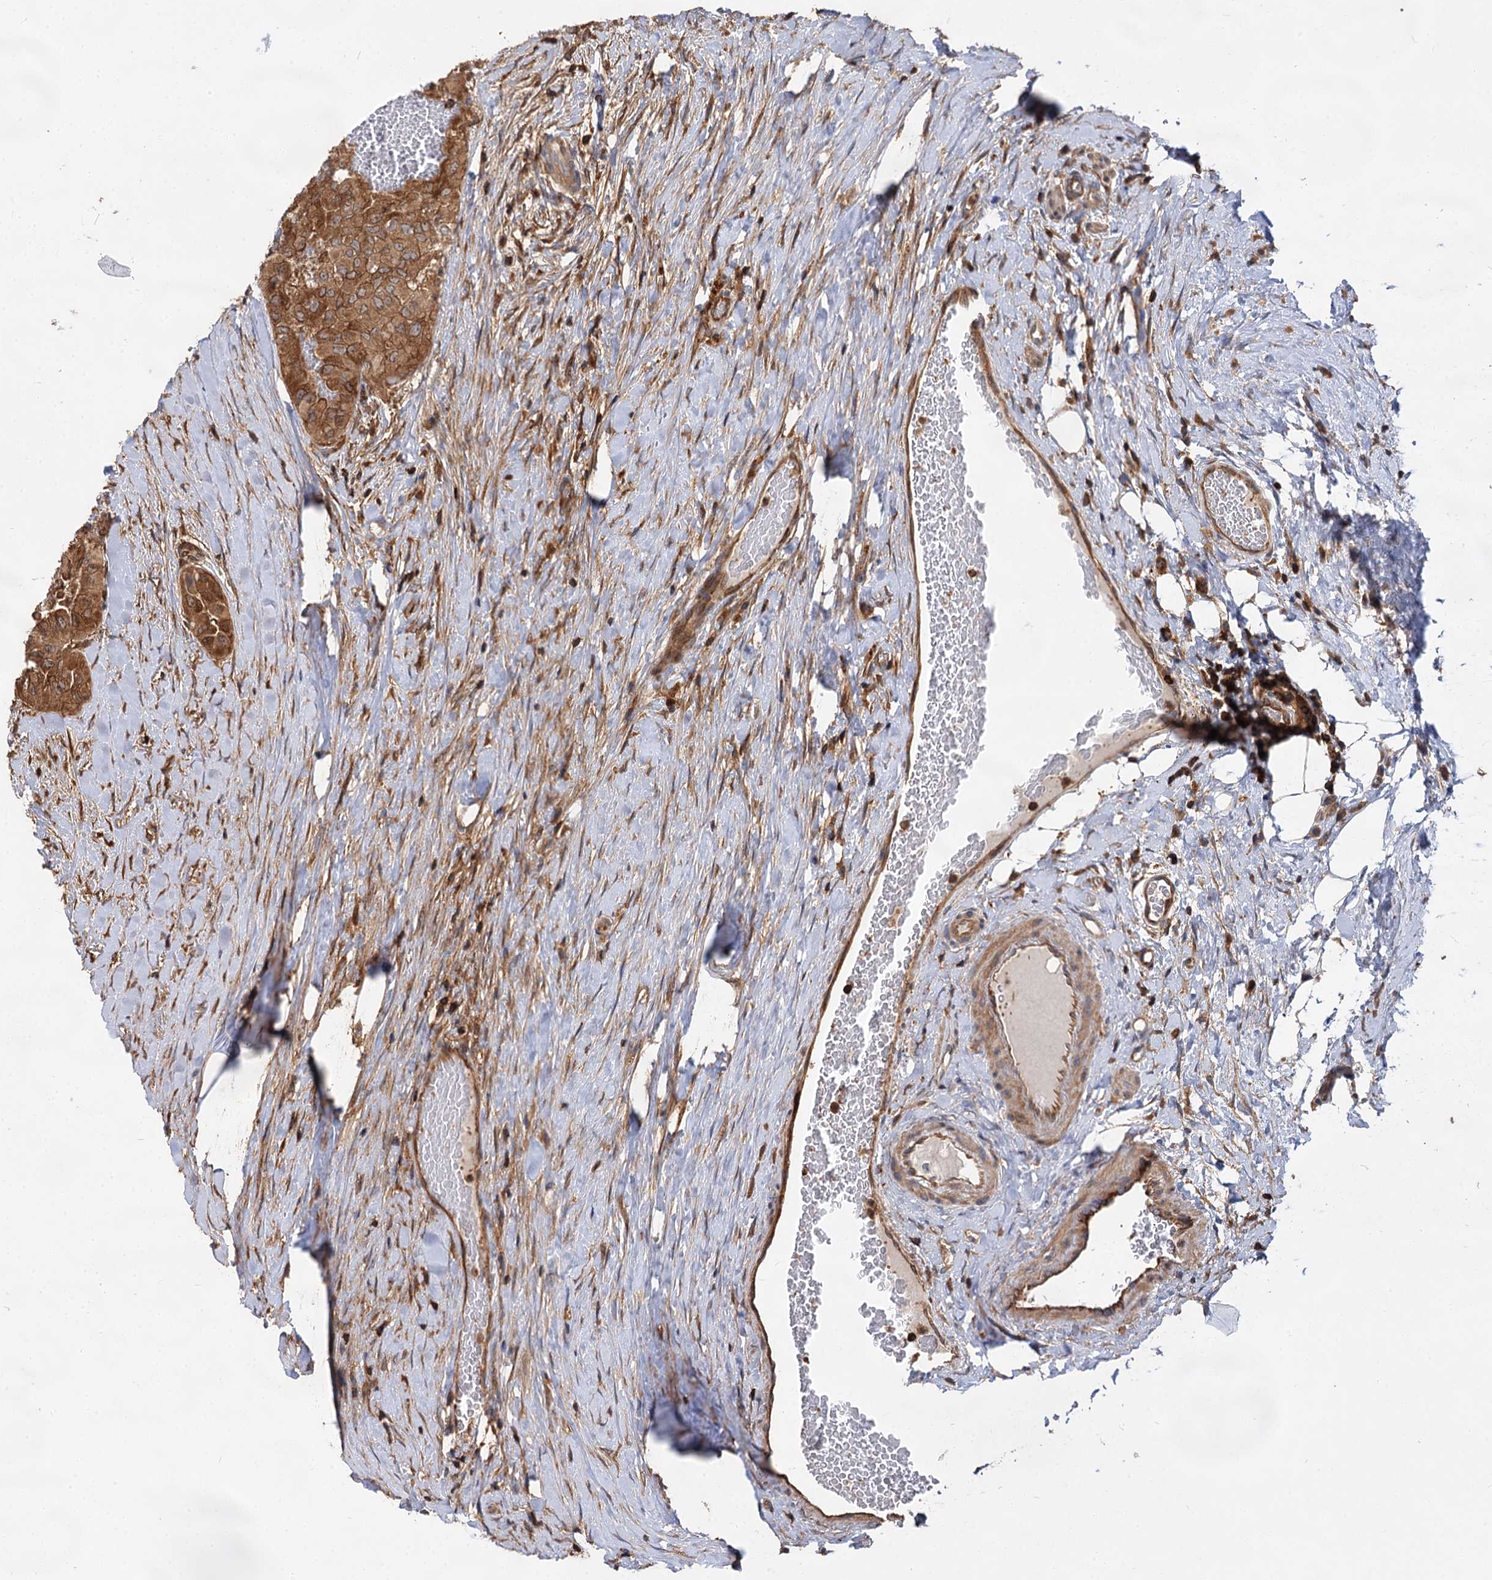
{"staining": {"intensity": "moderate", "quantity": ">75%", "location": "cytoplasmic/membranous"}, "tissue": "thyroid cancer", "cell_type": "Tumor cells", "image_type": "cancer", "snomed": [{"axis": "morphology", "description": "Papillary adenocarcinoma, NOS"}, {"axis": "topography", "description": "Thyroid gland"}], "caption": "An image of human thyroid papillary adenocarcinoma stained for a protein exhibits moderate cytoplasmic/membranous brown staining in tumor cells.", "gene": "PACS1", "patient": {"sex": "female", "age": 59}}